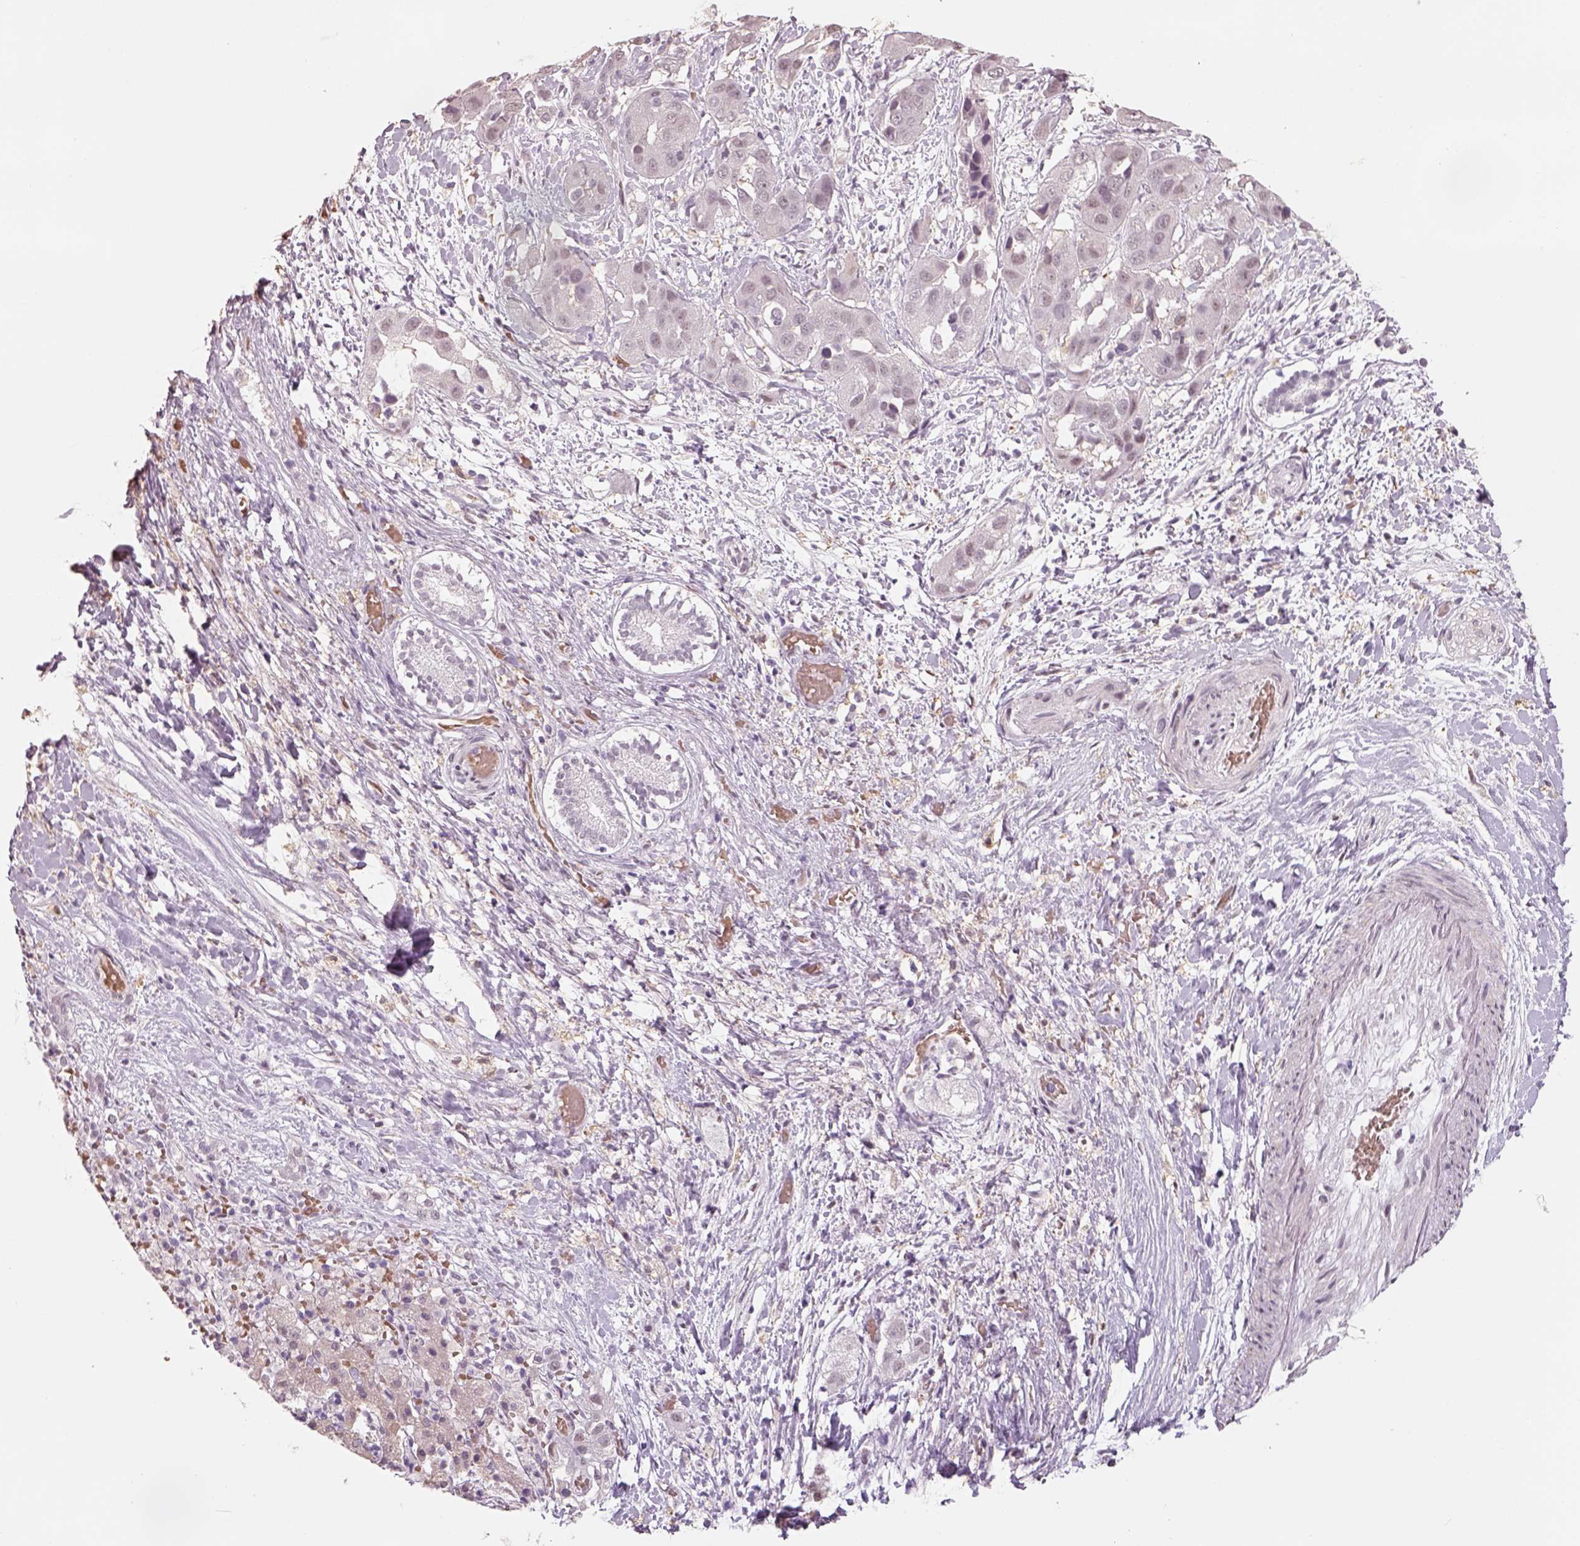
{"staining": {"intensity": "negative", "quantity": "none", "location": "none"}, "tissue": "liver cancer", "cell_type": "Tumor cells", "image_type": "cancer", "snomed": [{"axis": "morphology", "description": "Cholangiocarcinoma"}, {"axis": "topography", "description": "Liver"}], "caption": "Immunohistochemistry (IHC) of liver cancer (cholangiocarcinoma) exhibits no staining in tumor cells.", "gene": "NAT8", "patient": {"sex": "female", "age": 52}}